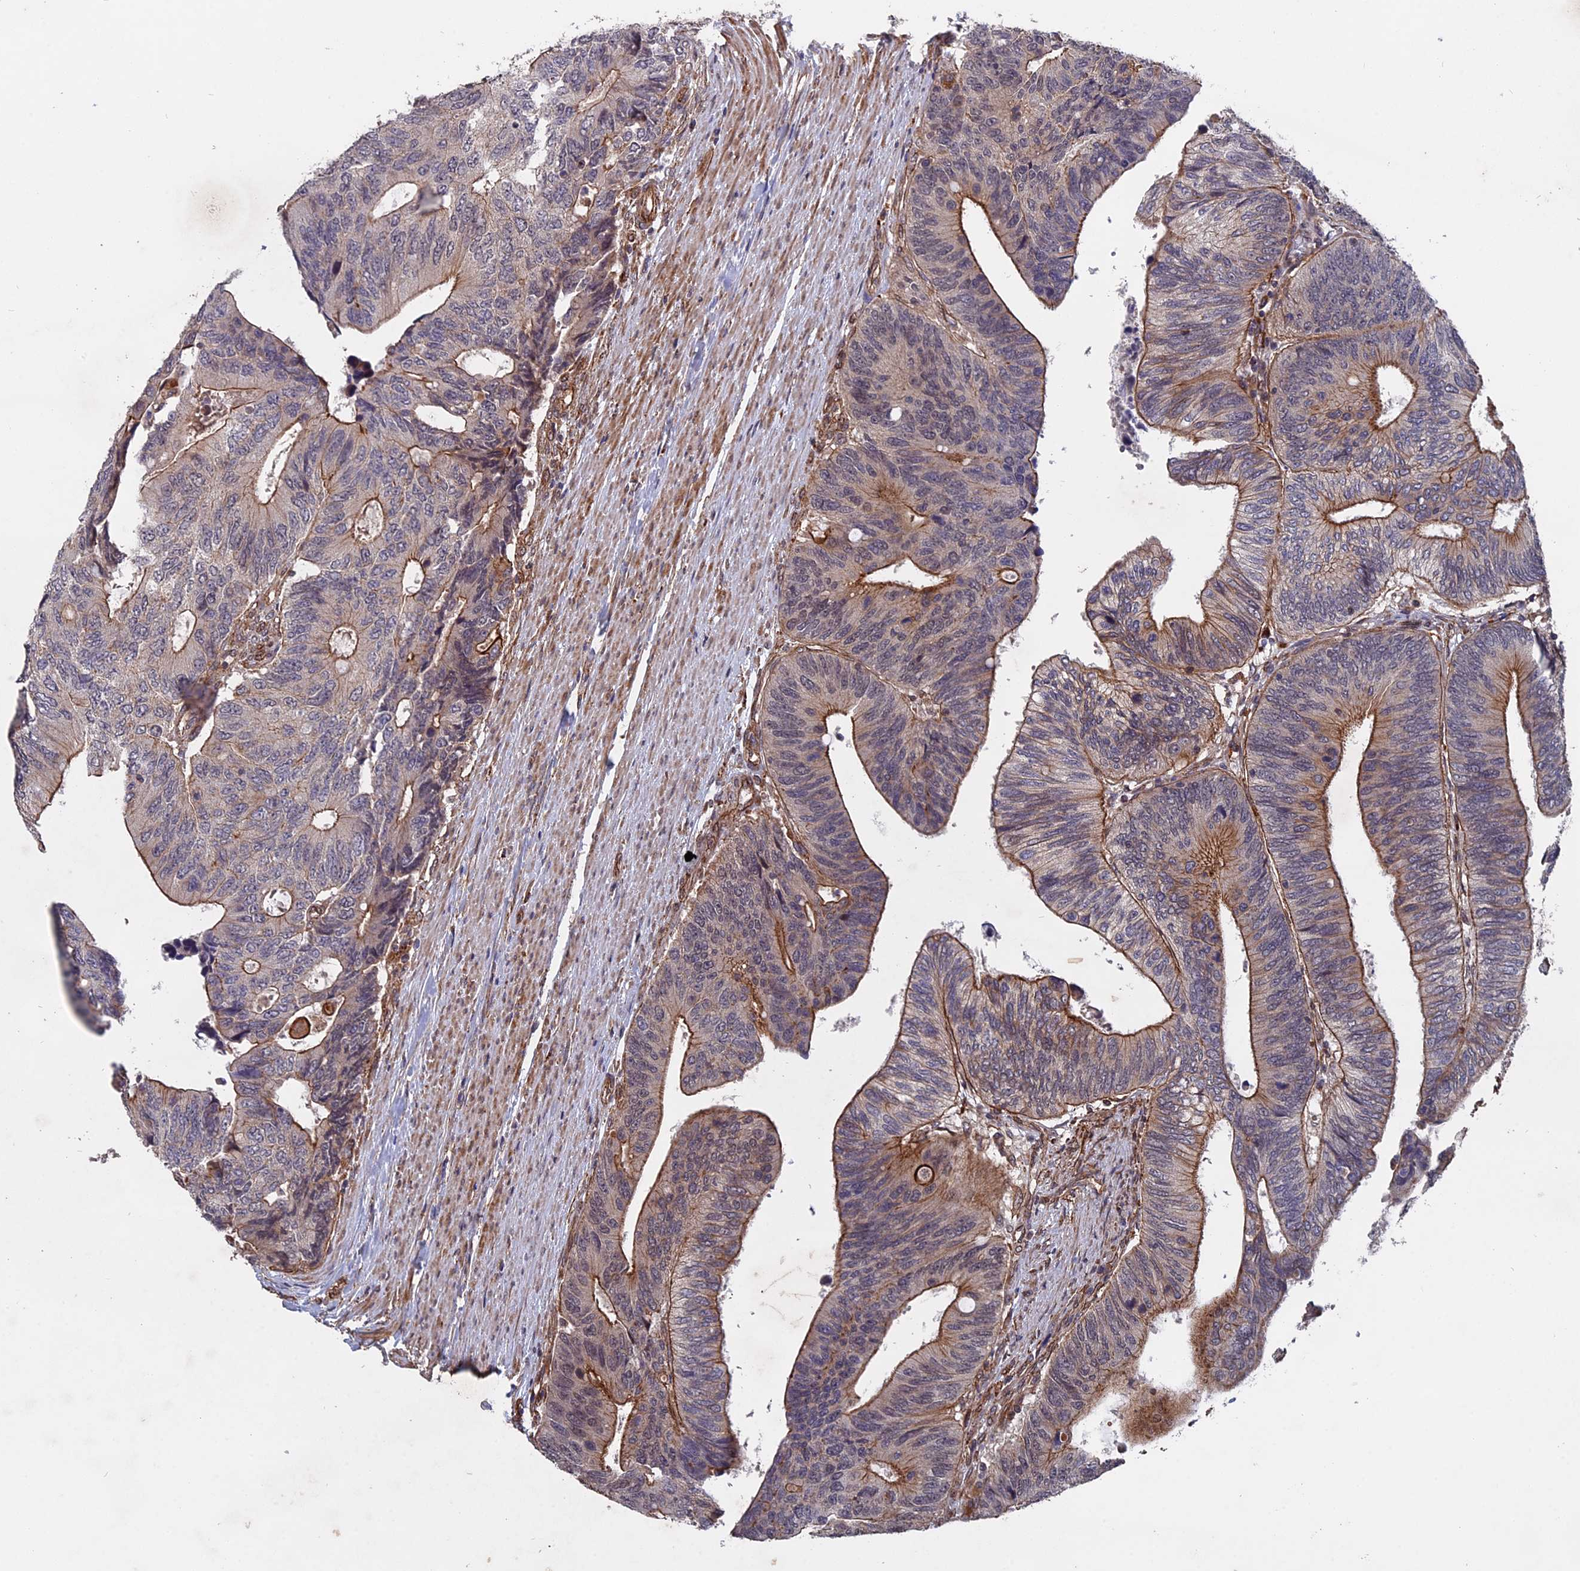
{"staining": {"intensity": "moderate", "quantity": "25%-75%", "location": "cytoplasmic/membranous"}, "tissue": "colorectal cancer", "cell_type": "Tumor cells", "image_type": "cancer", "snomed": [{"axis": "morphology", "description": "Adenocarcinoma, NOS"}, {"axis": "topography", "description": "Colon"}], "caption": "High-power microscopy captured an immunohistochemistry (IHC) photomicrograph of colorectal cancer, revealing moderate cytoplasmic/membranous positivity in about 25%-75% of tumor cells. The staining was performed using DAB (3,3'-diaminobenzidine), with brown indicating positive protein expression. Nuclei are stained blue with hematoxylin.", "gene": "NOSIP", "patient": {"sex": "male", "age": 87}}